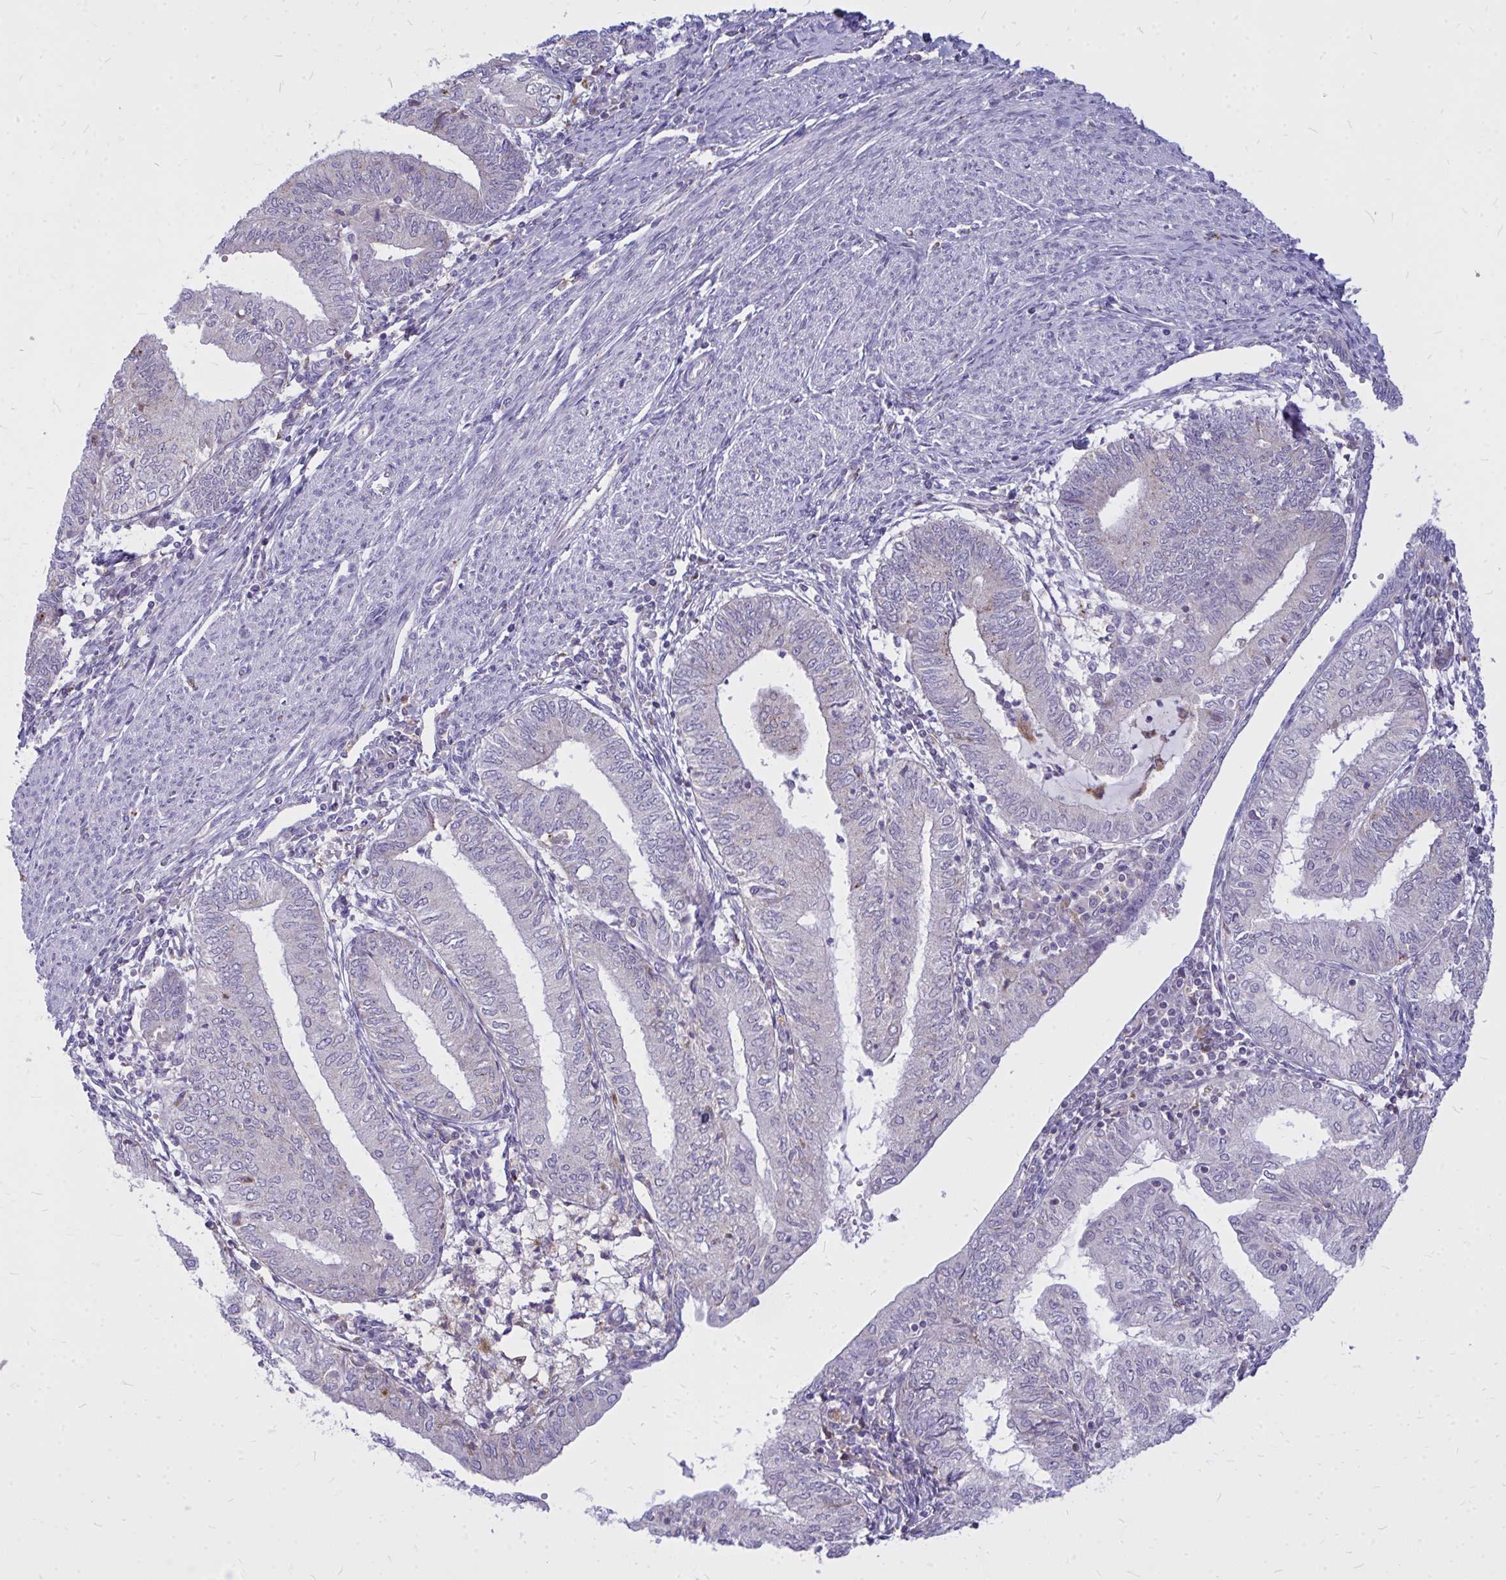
{"staining": {"intensity": "moderate", "quantity": "<25%", "location": "cytoplasmic/membranous"}, "tissue": "endometrial cancer", "cell_type": "Tumor cells", "image_type": "cancer", "snomed": [{"axis": "morphology", "description": "Adenocarcinoma, NOS"}, {"axis": "topography", "description": "Endometrium"}], "caption": "Adenocarcinoma (endometrial) tissue exhibits moderate cytoplasmic/membranous staining in approximately <25% of tumor cells", "gene": "ZSCAN25", "patient": {"sex": "female", "age": 66}}